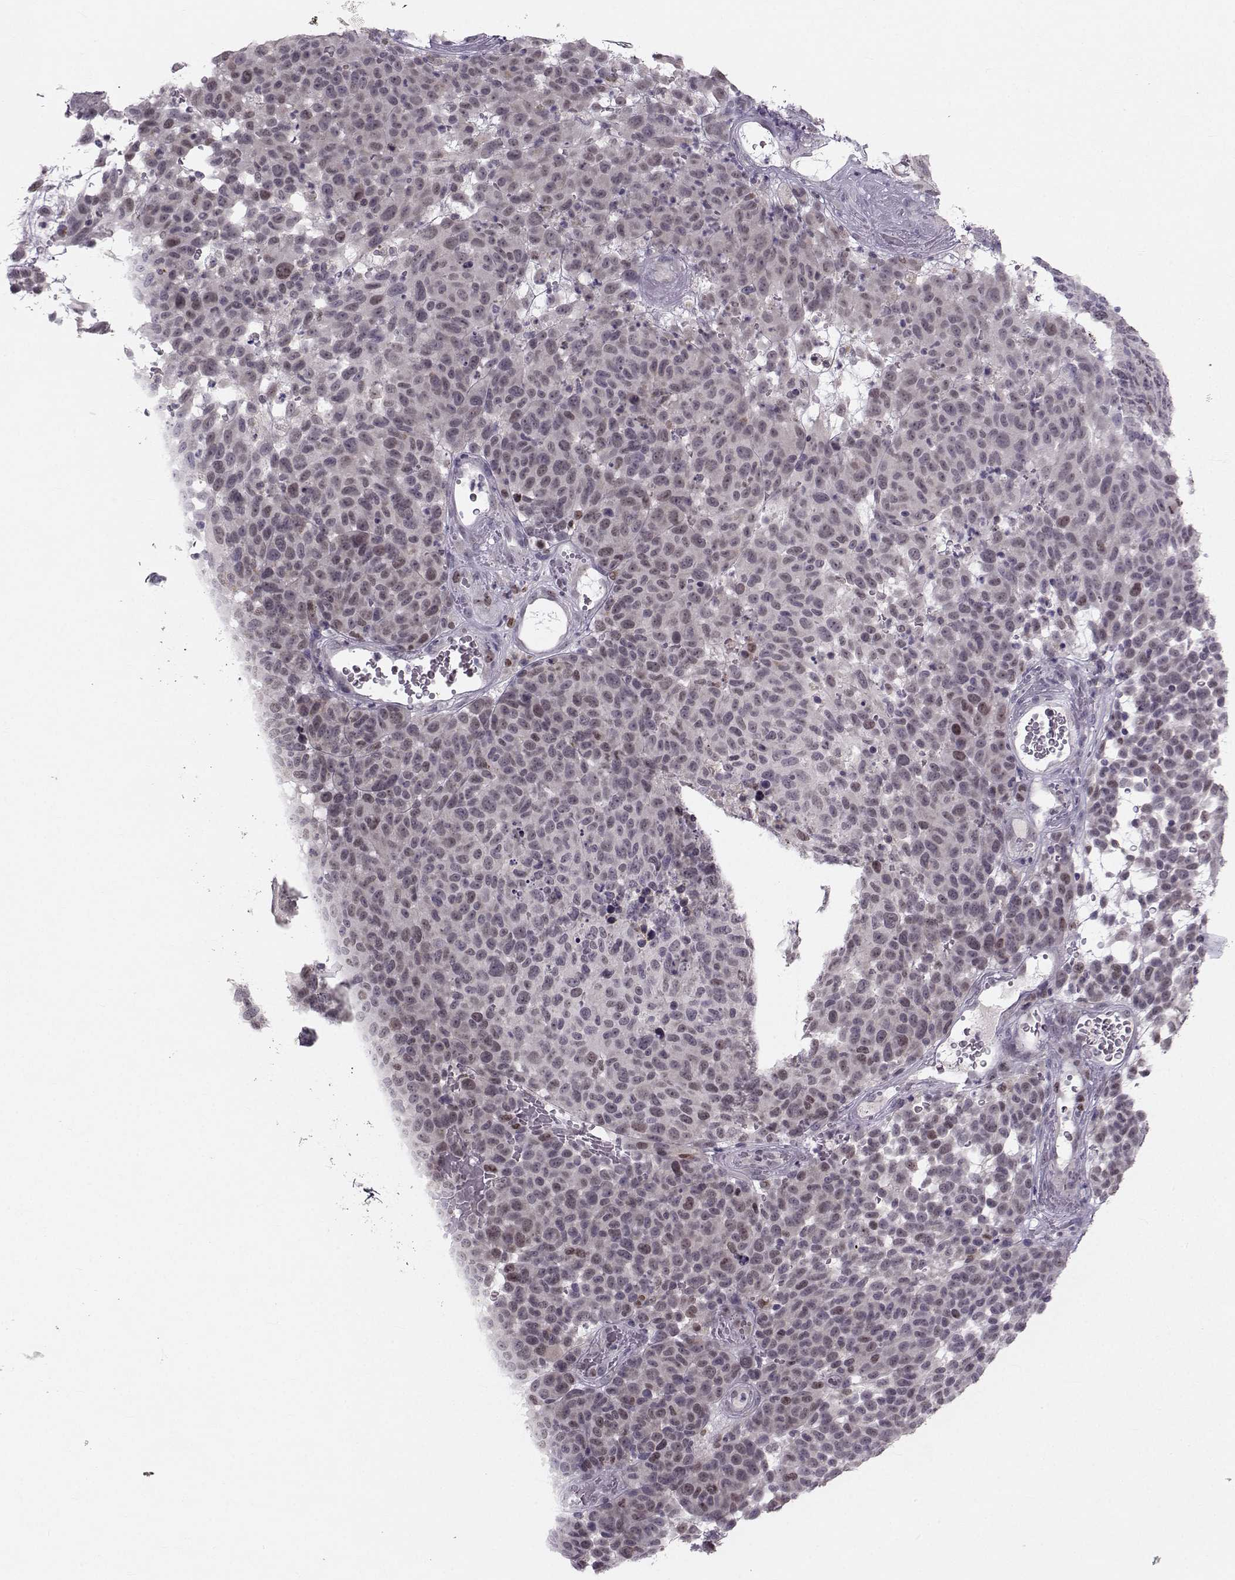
{"staining": {"intensity": "weak", "quantity": "<25%", "location": "nuclear"}, "tissue": "melanoma", "cell_type": "Tumor cells", "image_type": "cancer", "snomed": [{"axis": "morphology", "description": "Malignant melanoma, NOS"}, {"axis": "topography", "description": "Skin"}], "caption": "Tumor cells are negative for protein expression in human melanoma.", "gene": "LRP8", "patient": {"sex": "male", "age": 59}}